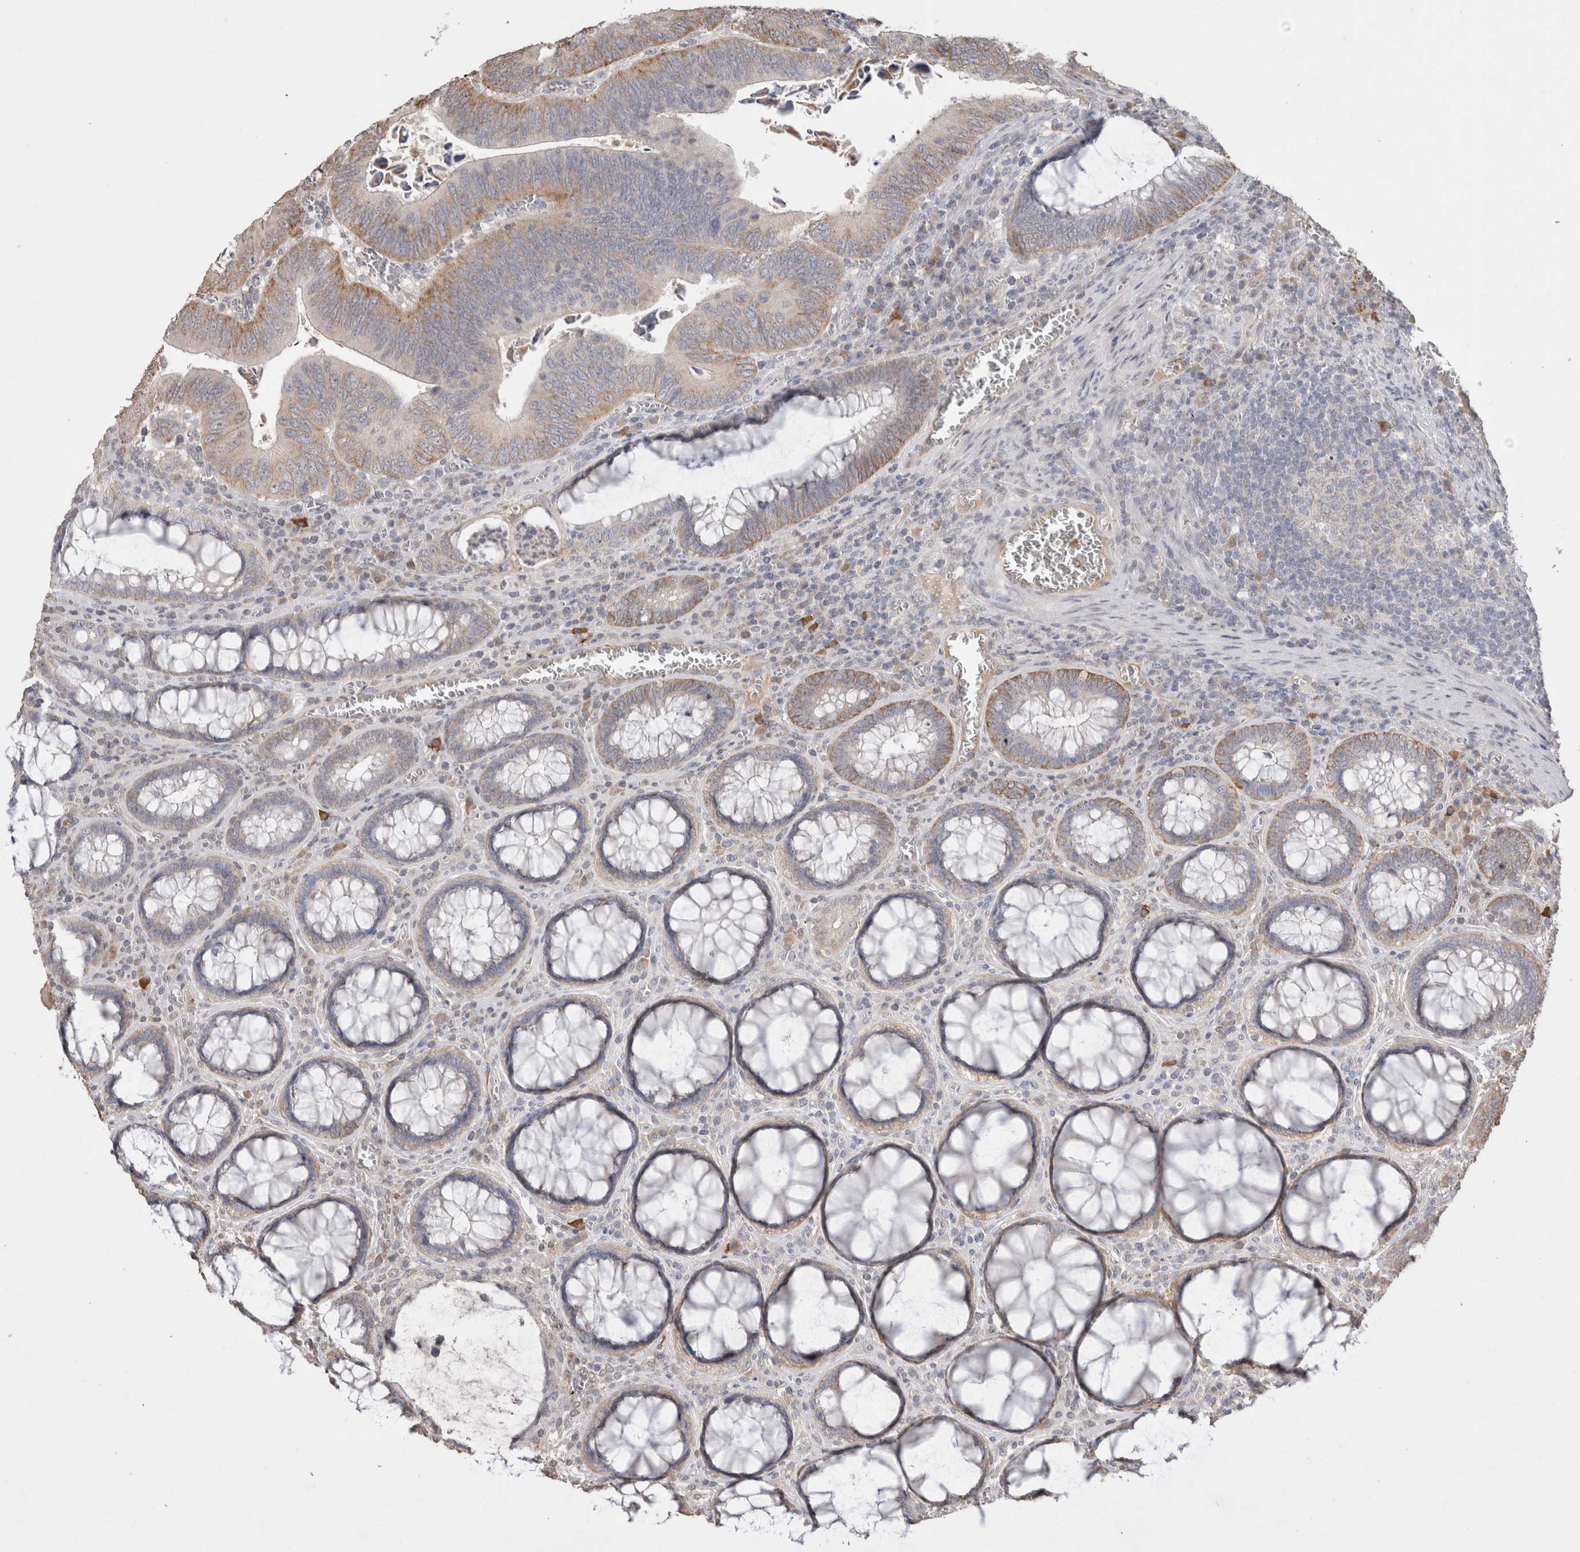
{"staining": {"intensity": "moderate", "quantity": "25%-75%", "location": "cytoplasmic/membranous"}, "tissue": "colorectal cancer", "cell_type": "Tumor cells", "image_type": "cancer", "snomed": [{"axis": "morphology", "description": "Inflammation, NOS"}, {"axis": "morphology", "description": "Adenocarcinoma, NOS"}, {"axis": "topography", "description": "Colon"}], "caption": "Immunohistochemistry image of neoplastic tissue: human colorectal adenocarcinoma stained using IHC reveals medium levels of moderate protein expression localized specifically in the cytoplasmic/membranous of tumor cells, appearing as a cytoplasmic/membranous brown color.", "gene": "NAALADL2", "patient": {"sex": "male", "age": 72}}